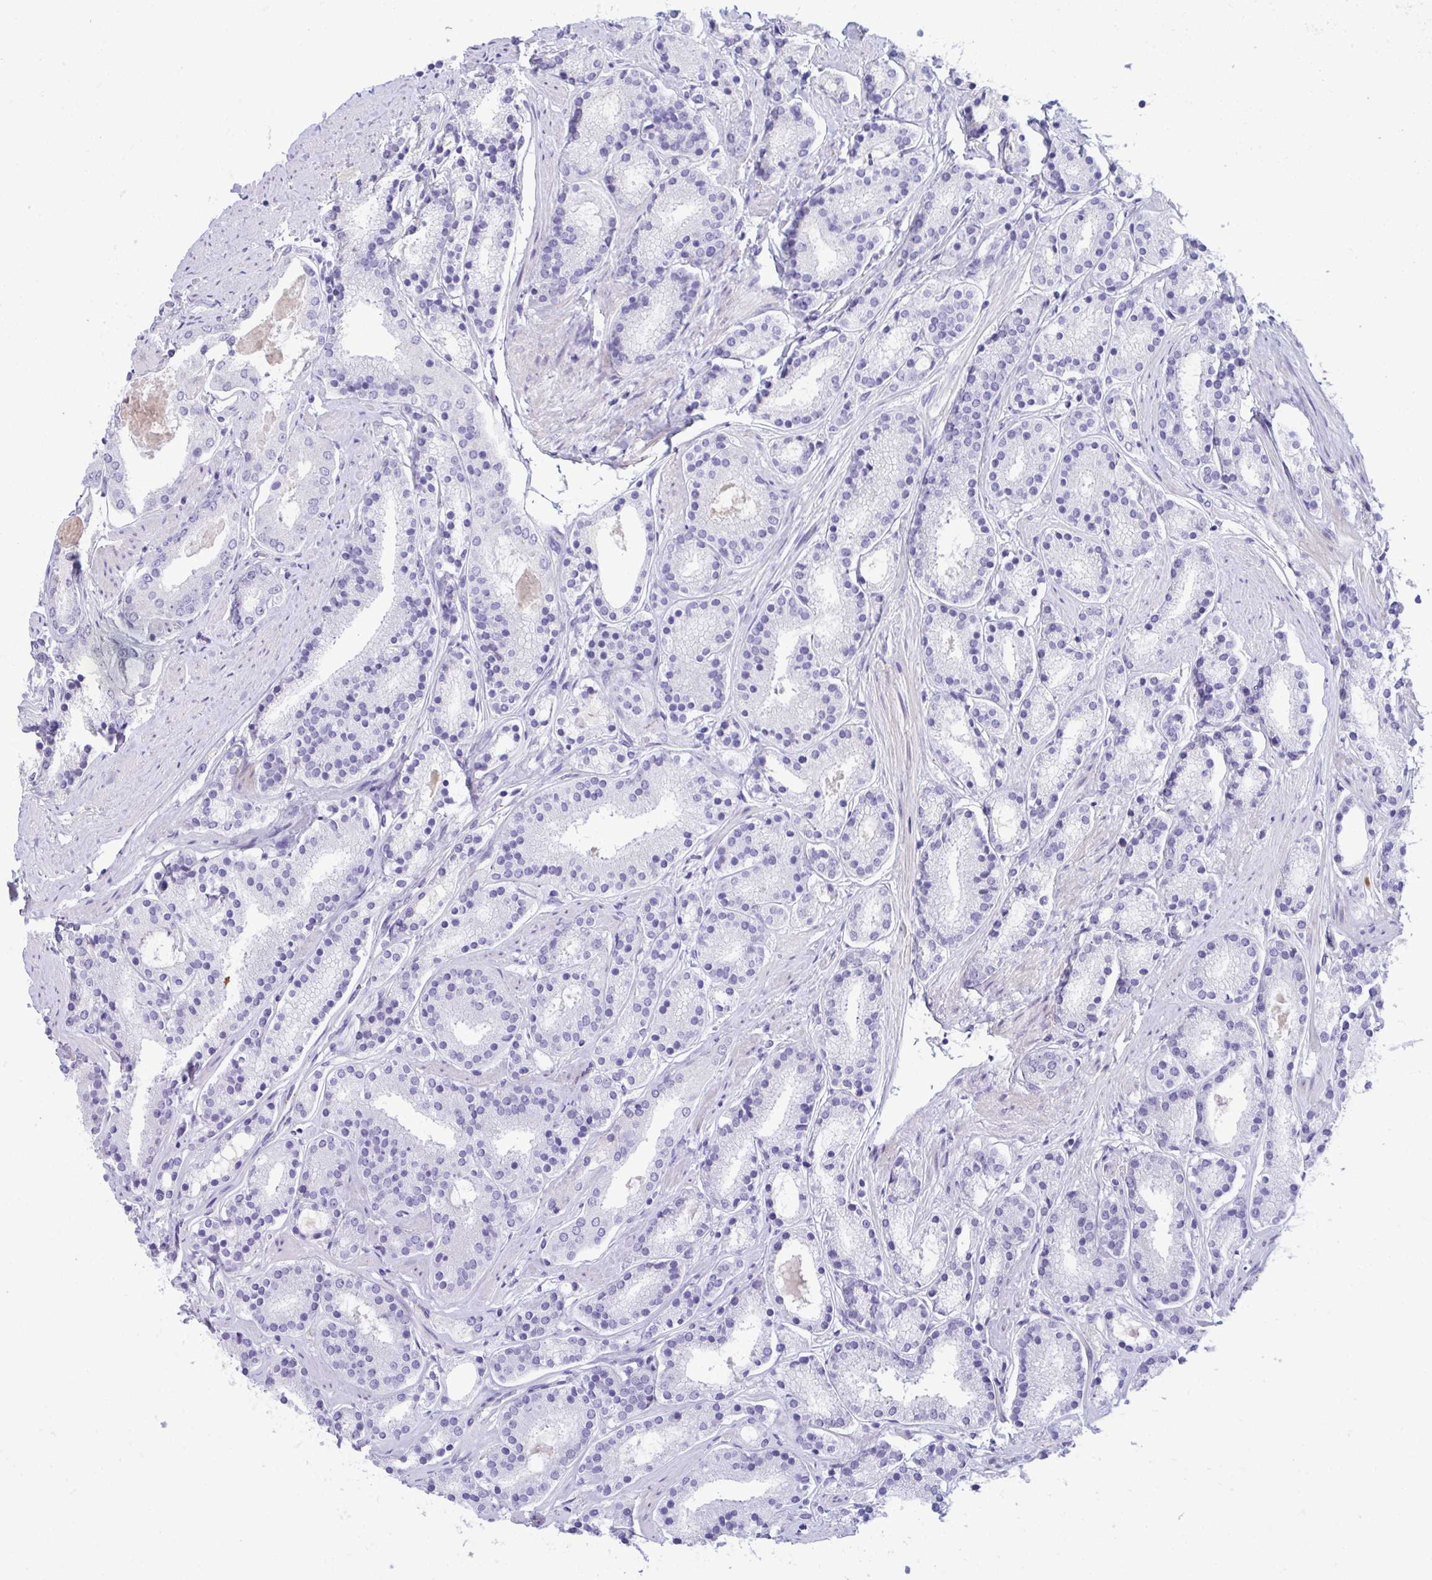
{"staining": {"intensity": "negative", "quantity": "none", "location": "none"}, "tissue": "prostate cancer", "cell_type": "Tumor cells", "image_type": "cancer", "snomed": [{"axis": "morphology", "description": "Adenocarcinoma, High grade"}, {"axis": "topography", "description": "Prostate"}], "caption": "Protein analysis of prostate cancer (high-grade adenocarcinoma) reveals no significant positivity in tumor cells. The staining was performed using DAB to visualize the protein expression in brown, while the nuclei were stained in blue with hematoxylin (Magnification: 20x).", "gene": "PIGZ", "patient": {"sex": "male", "age": 63}}